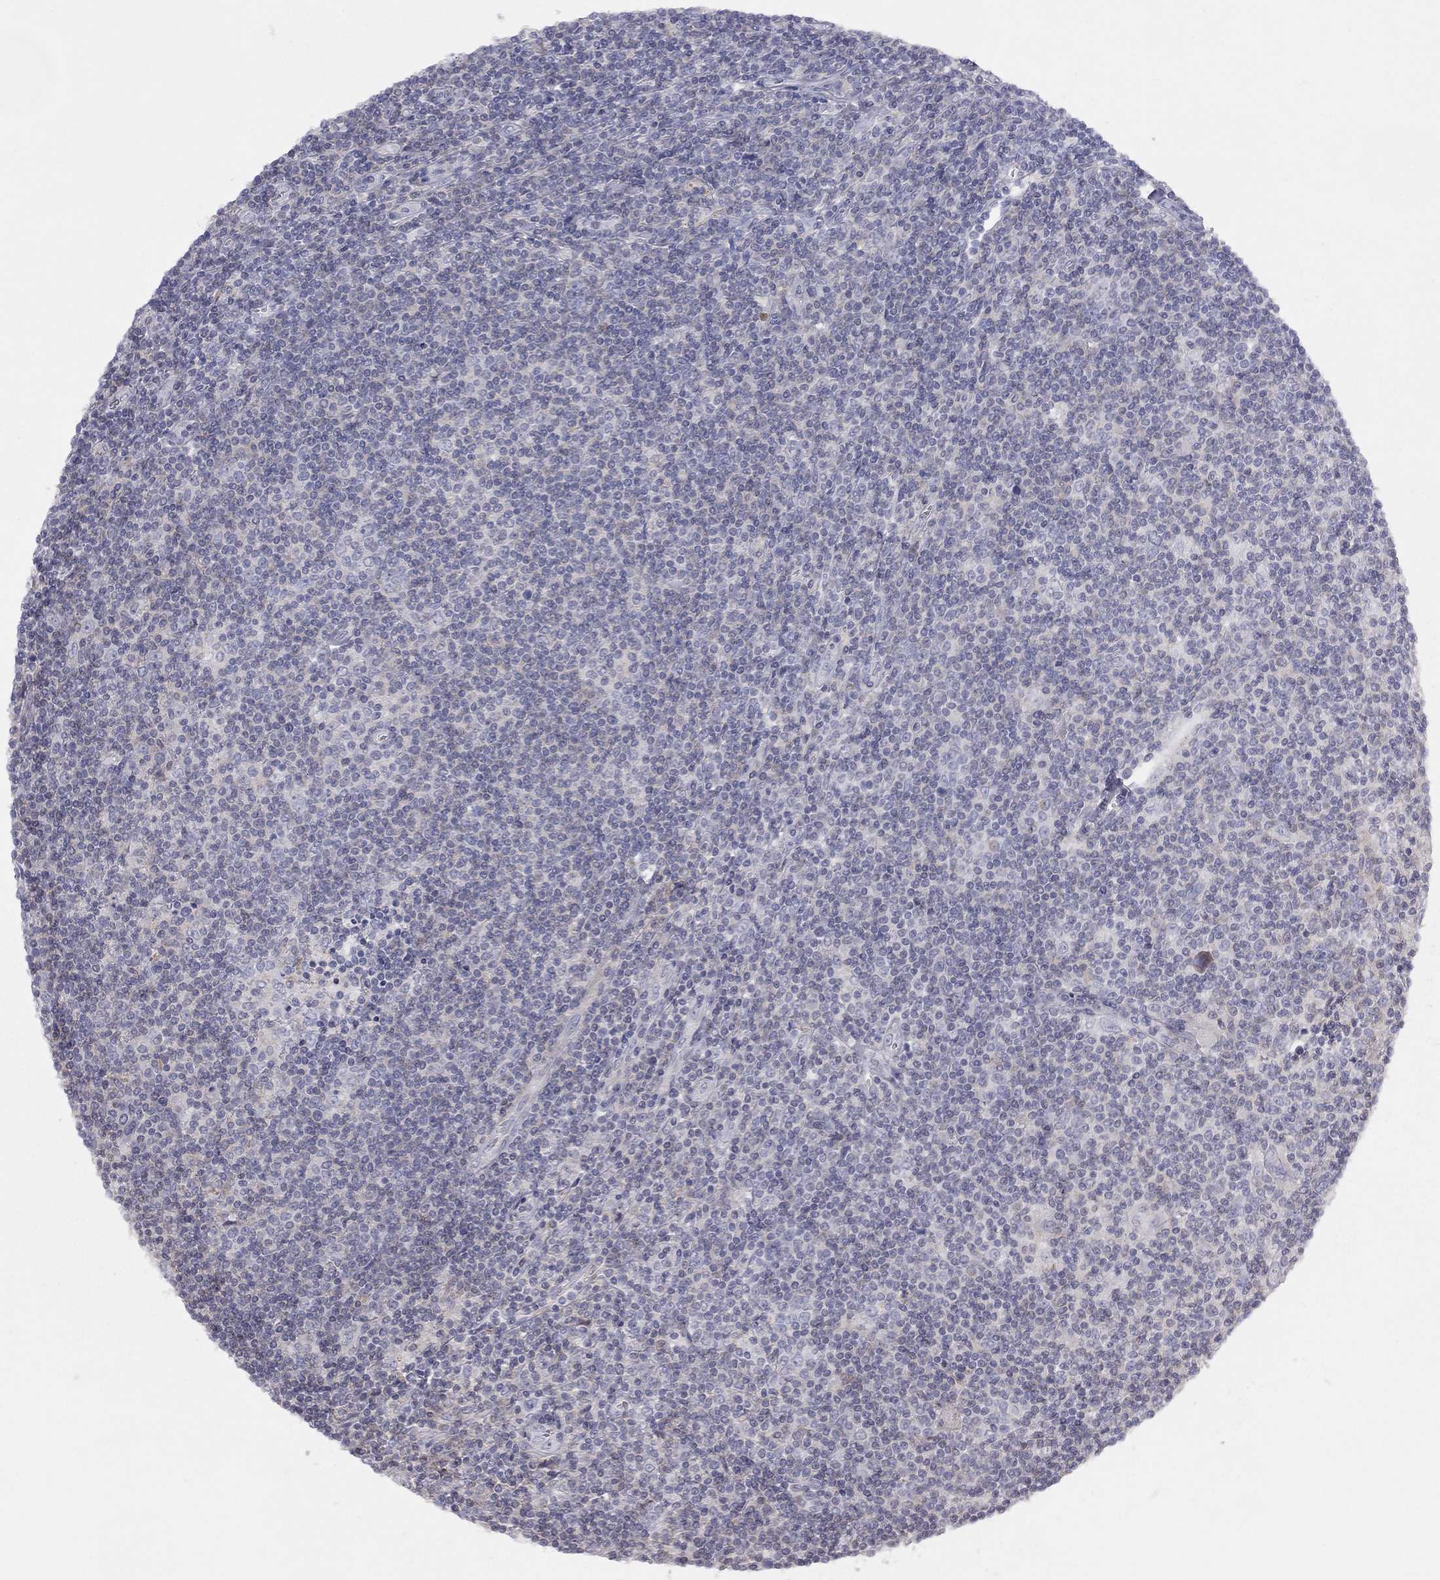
{"staining": {"intensity": "negative", "quantity": "none", "location": "none"}, "tissue": "lymphoma", "cell_type": "Tumor cells", "image_type": "cancer", "snomed": [{"axis": "morphology", "description": "Hodgkin's disease, NOS"}, {"axis": "topography", "description": "Lymph node"}], "caption": "Image shows no significant protein positivity in tumor cells of Hodgkin's disease.", "gene": "ADCYAP1", "patient": {"sex": "male", "age": 40}}